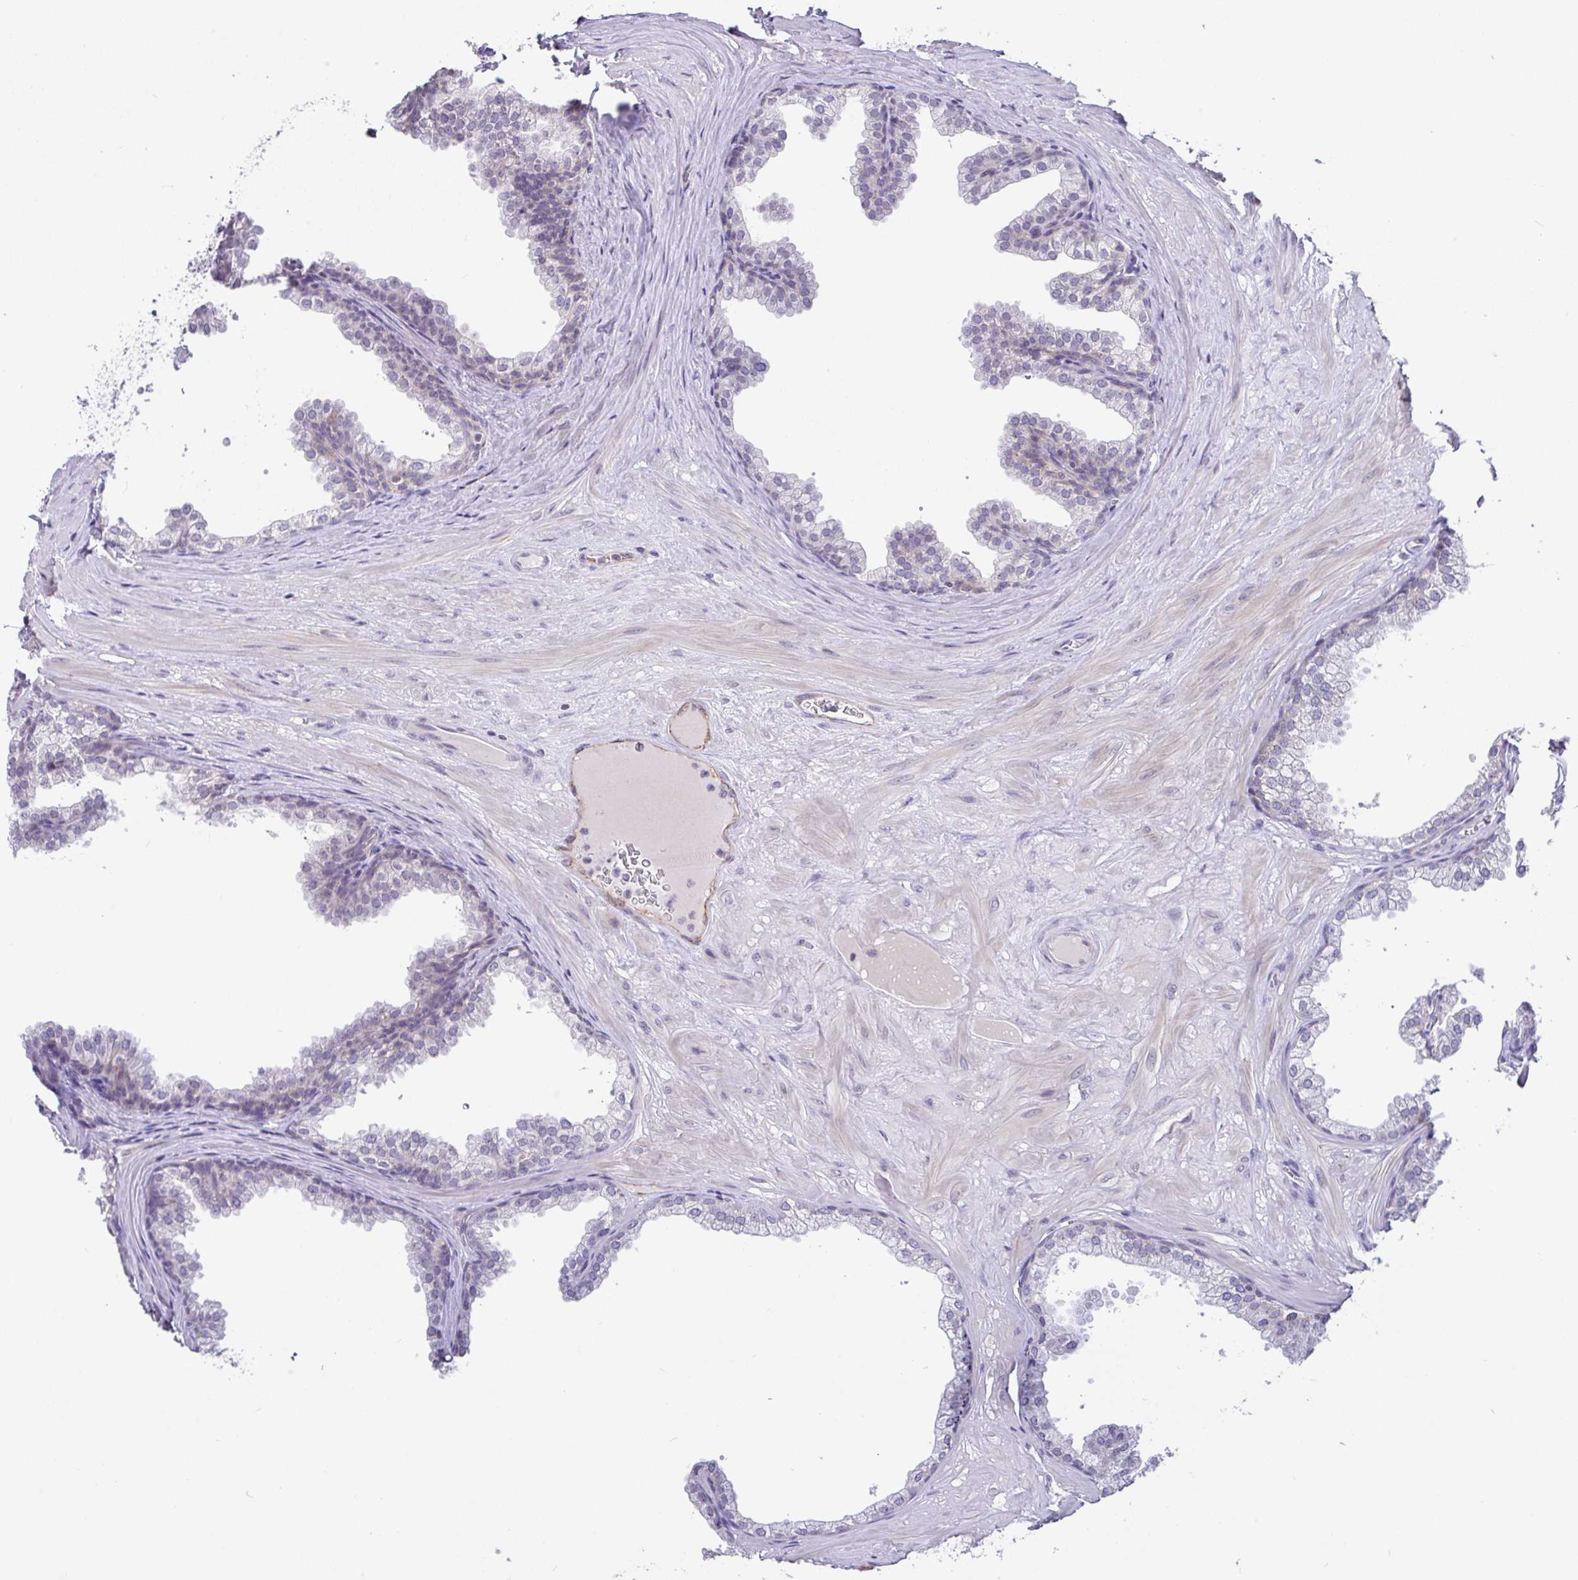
{"staining": {"intensity": "negative", "quantity": "none", "location": "none"}, "tissue": "prostate", "cell_type": "Glandular cells", "image_type": "normal", "snomed": [{"axis": "morphology", "description": "Normal tissue, NOS"}, {"axis": "topography", "description": "Prostate"}], "caption": "There is no significant expression in glandular cells of prostate. (DAB (3,3'-diaminobenzidine) IHC, high magnification).", "gene": "PLCD4", "patient": {"sex": "male", "age": 37}}